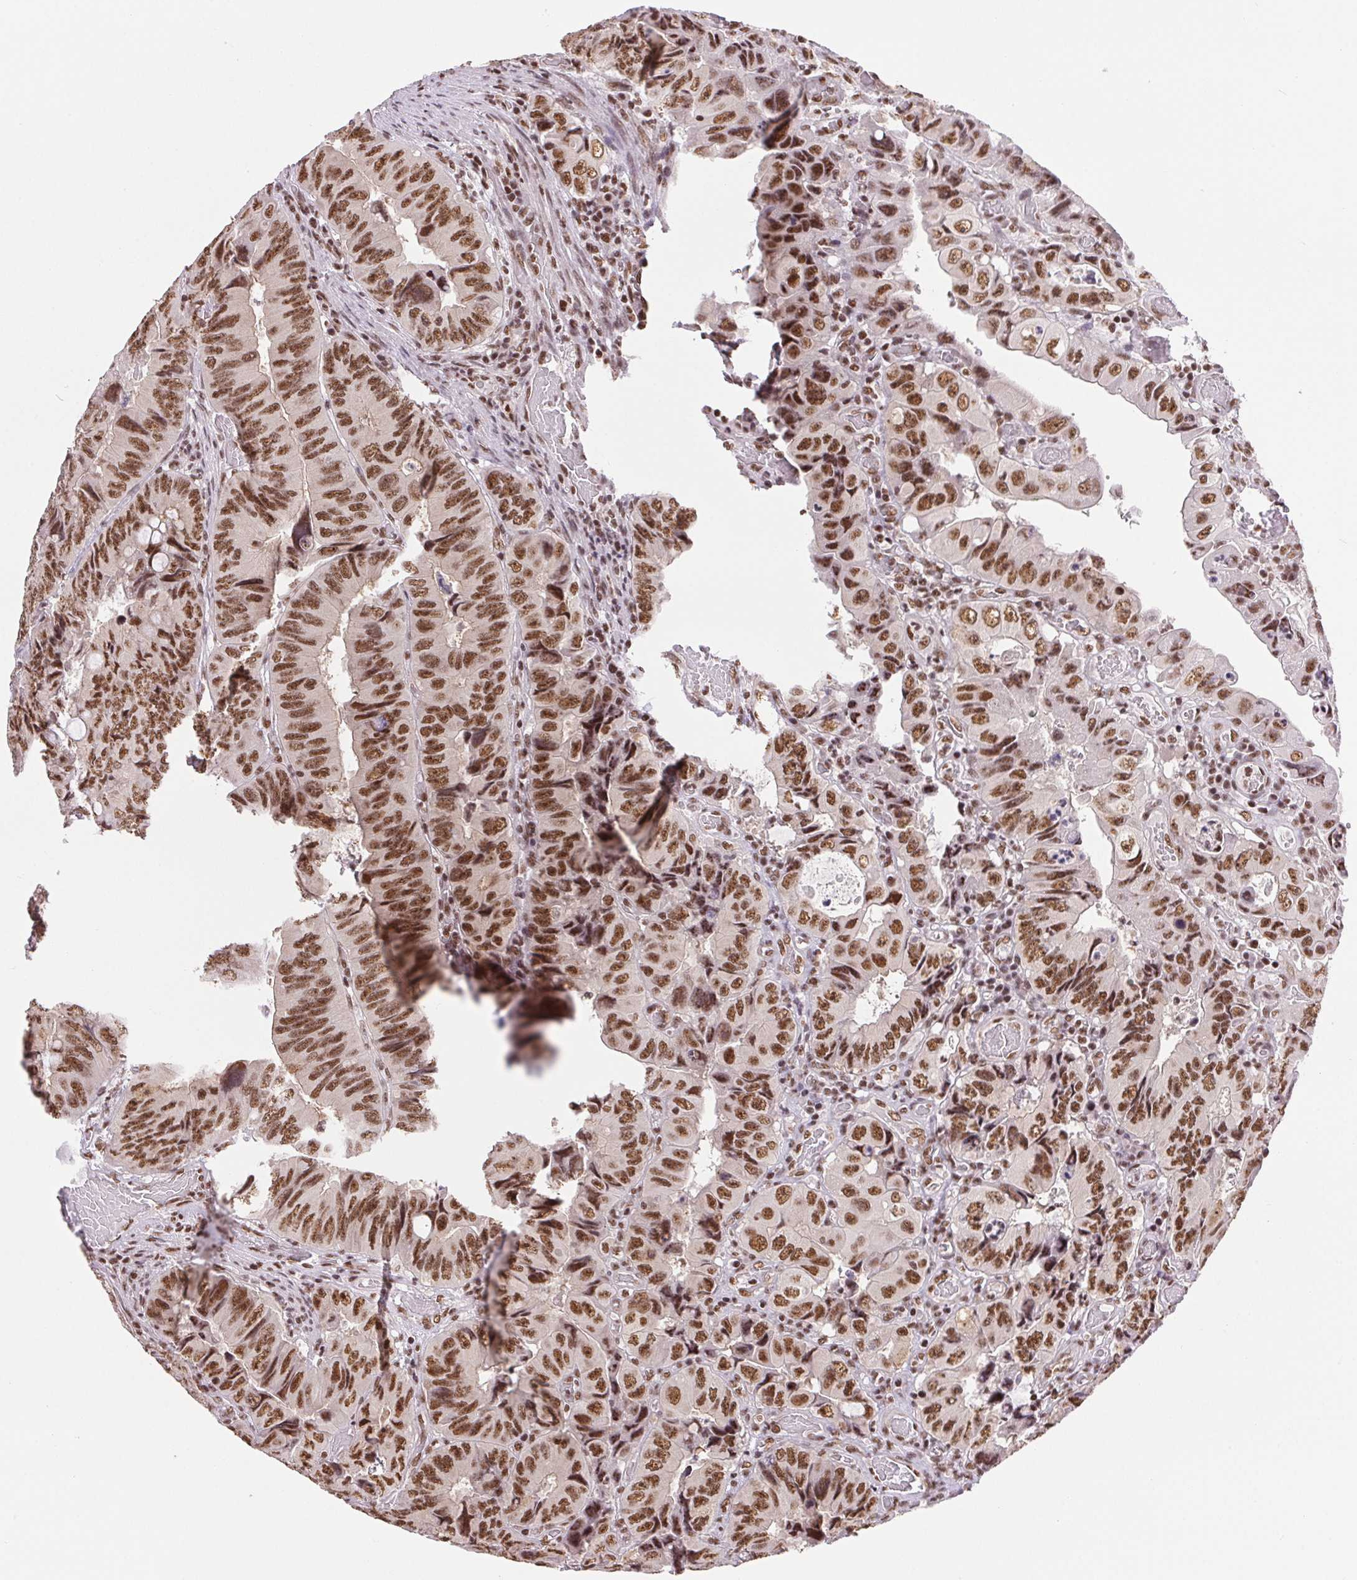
{"staining": {"intensity": "moderate", "quantity": ">75%", "location": "nuclear"}, "tissue": "colorectal cancer", "cell_type": "Tumor cells", "image_type": "cancer", "snomed": [{"axis": "morphology", "description": "Adenocarcinoma, NOS"}, {"axis": "topography", "description": "Colon"}], "caption": "Brown immunohistochemical staining in human colorectal adenocarcinoma shows moderate nuclear expression in approximately >75% of tumor cells. The staining was performed using DAB (3,3'-diaminobenzidine), with brown indicating positive protein expression. Nuclei are stained blue with hematoxylin.", "gene": "IK", "patient": {"sex": "female", "age": 84}}